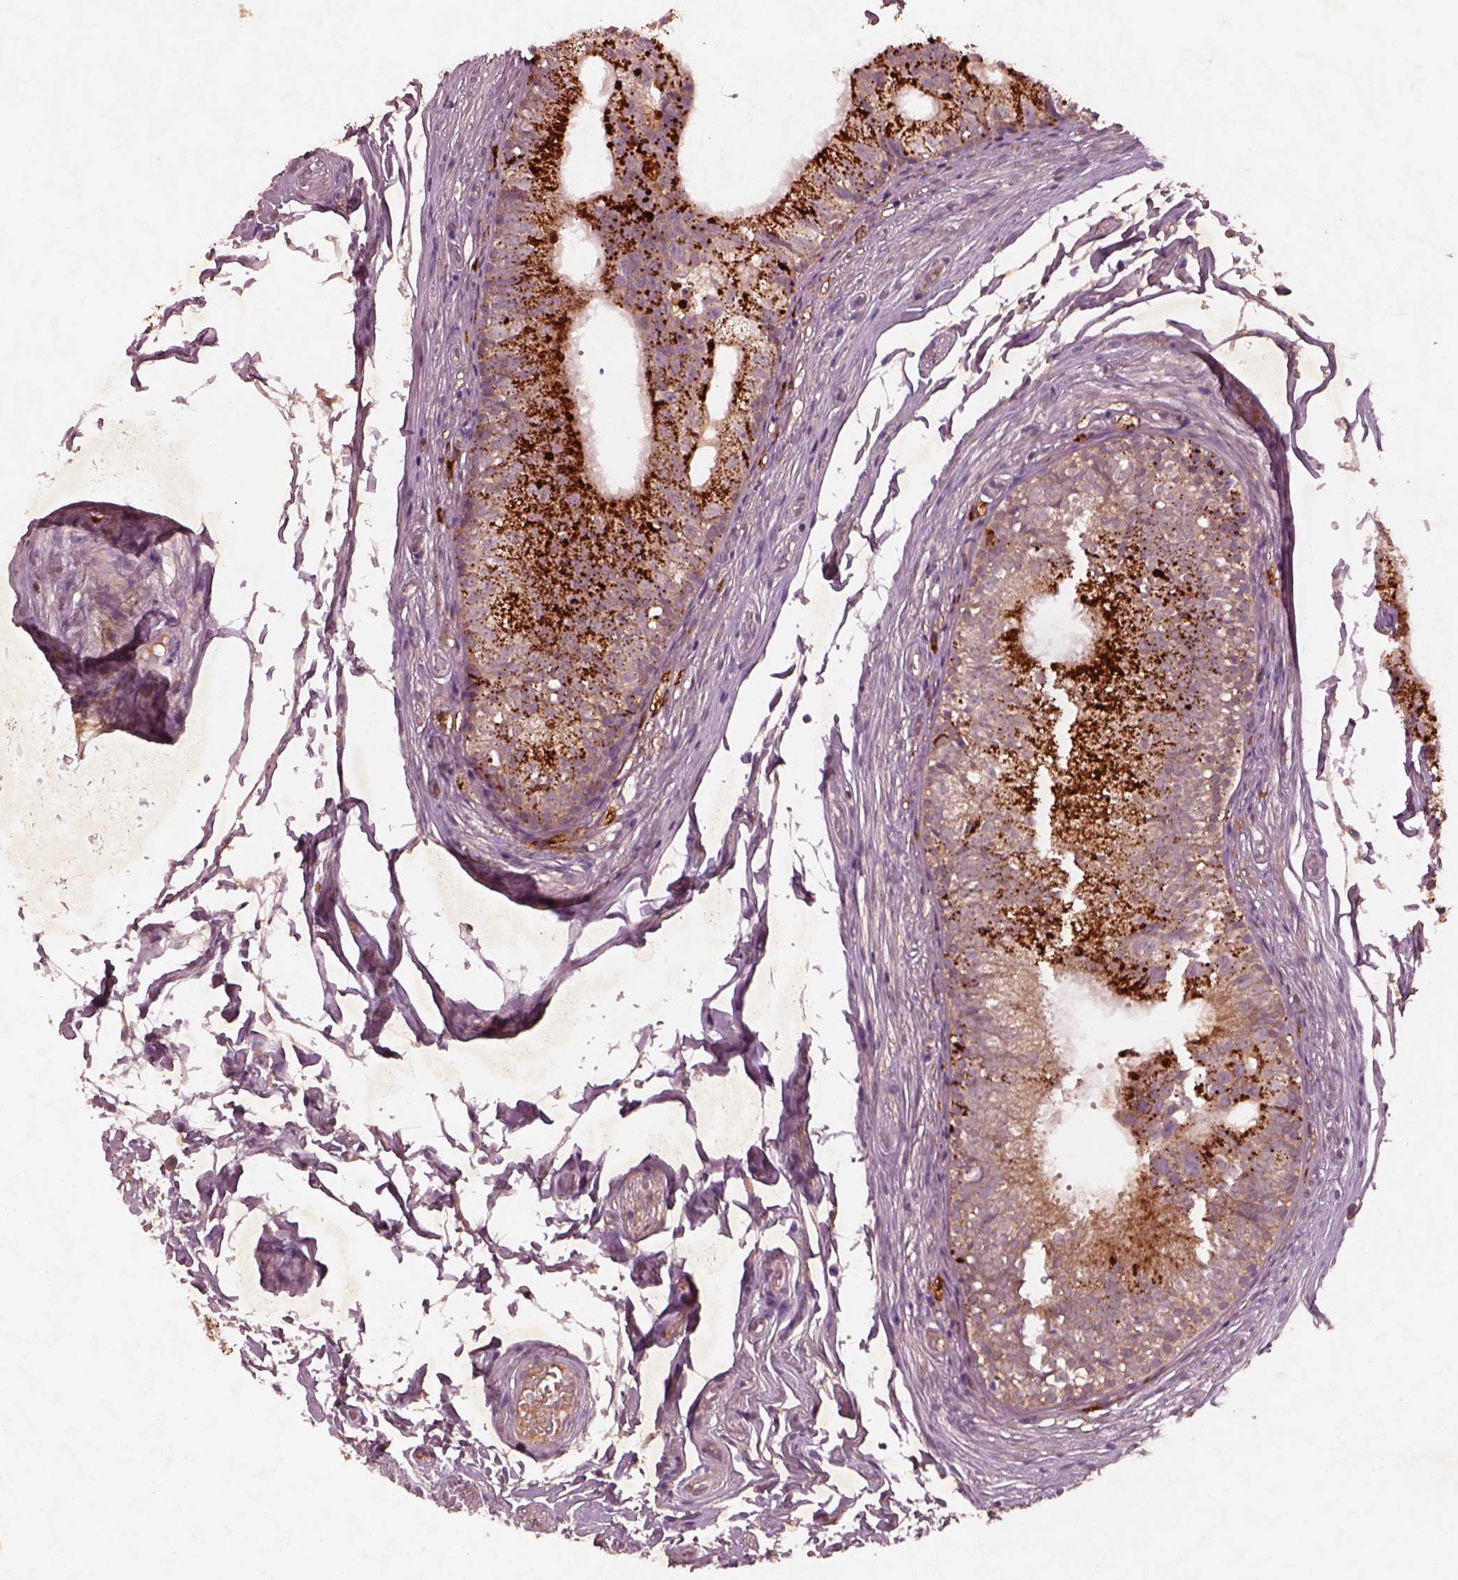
{"staining": {"intensity": "moderate", "quantity": ">75%", "location": "cytoplasmic/membranous"}, "tissue": "epididymis", "cell_type": "Glandular cells", "image_type": "normal", "snomed": [{"axis": "morphology", "description": "Normal tissue, NOS"}, {"axis": "topography", "description": "Epididymis"}], "caption": "High-magnification brightfield microscopy of unremarkable epididymis stained with DAB (brown) and counterstained with hematoxylin (blue). glandular cells exhibit moderate cytoplasmic/membranous positivity is appreciated in approximately>75% of cells.", "gene": "FAM234A", "patient": {"sex": "male", "age": 29}}